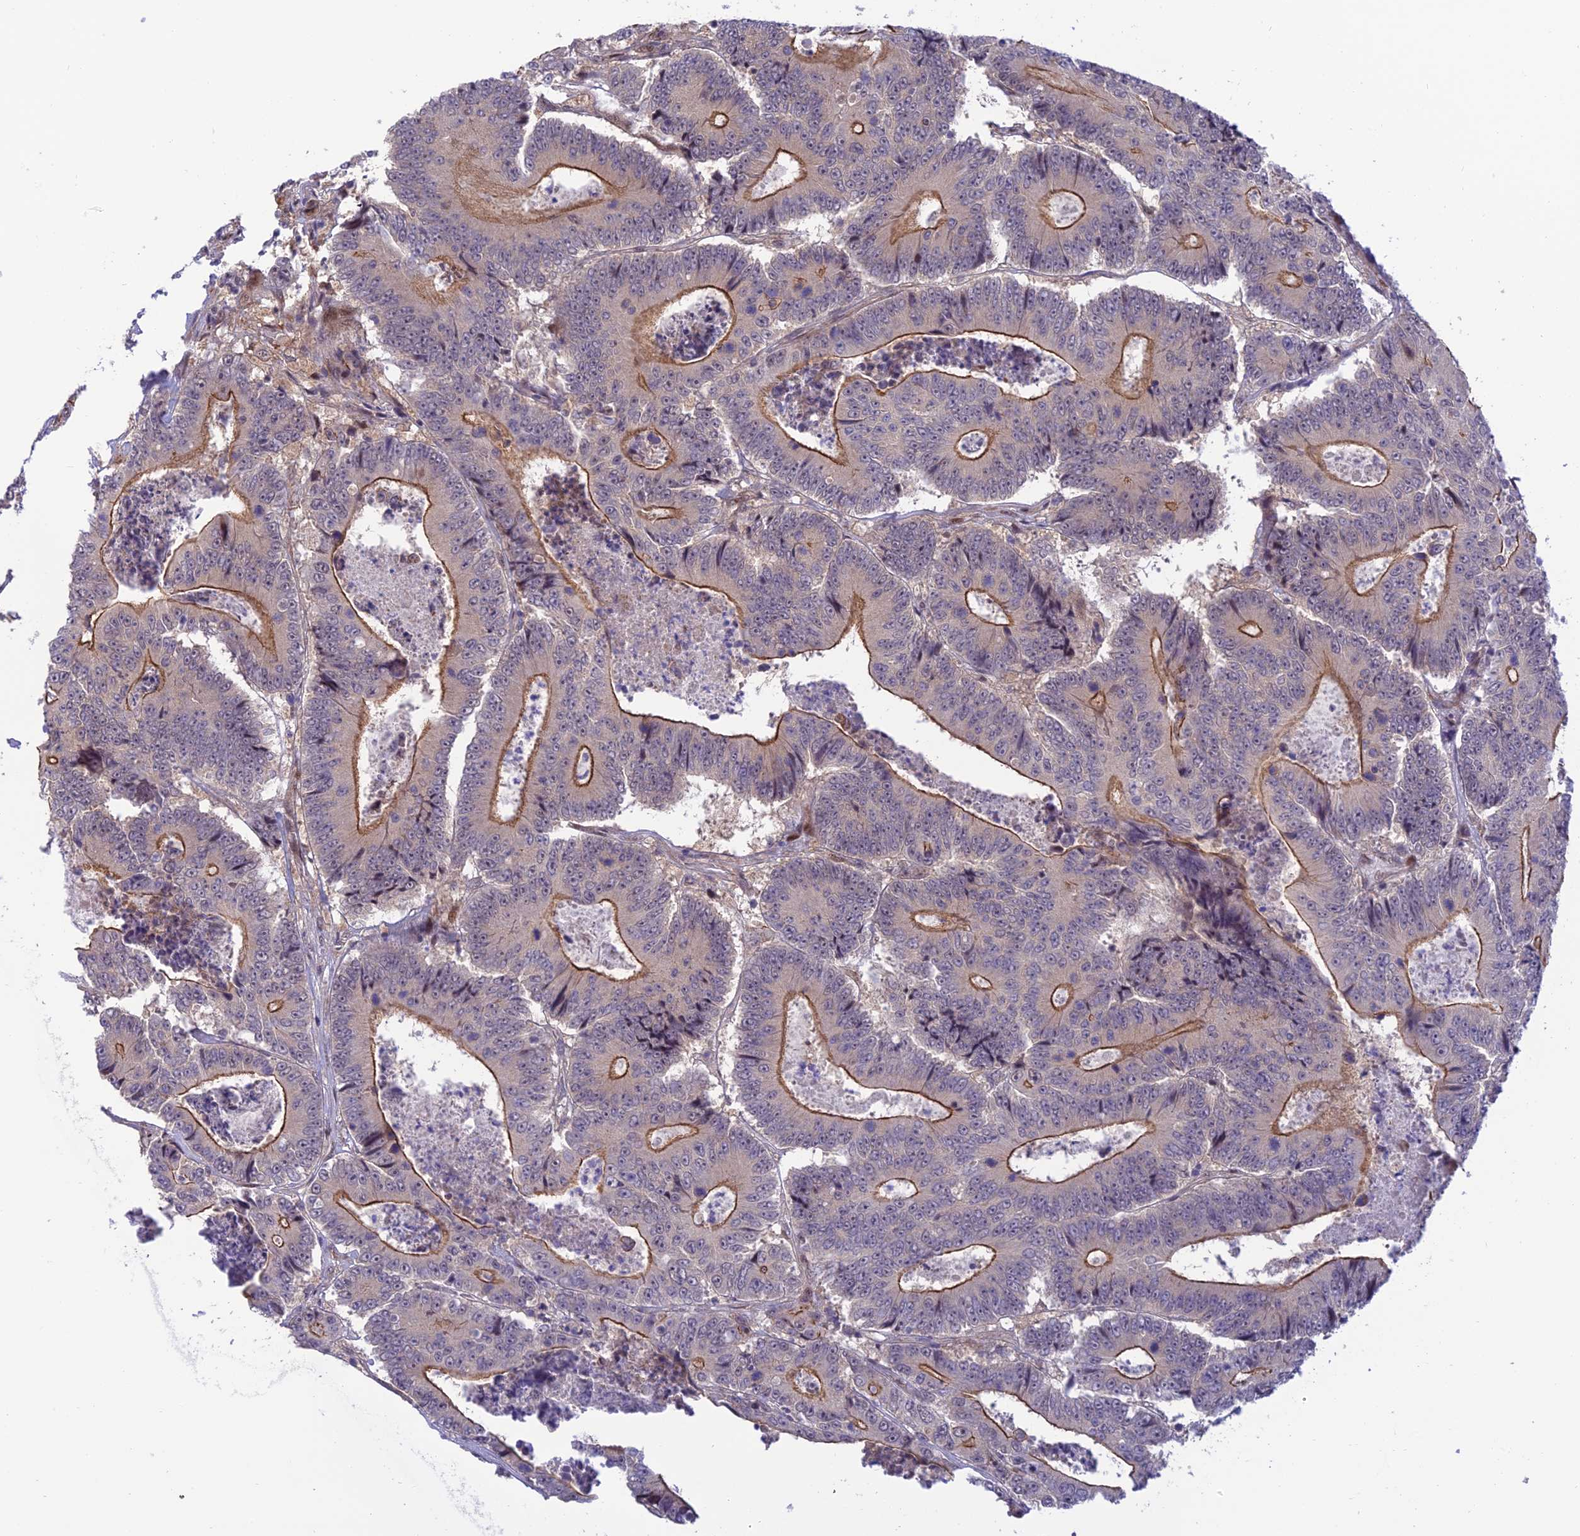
{"staining": {"intensity": "strong", "quantity": "25%-75%", "location": "cytoplasmic/membranous"}, "tissue": "colorectal cancer", "cell_type": "Tumor cells", "image_type": "cancer", "snomed": [{"axis": "morphology", "description": "Adenocarcinoma, NOS"}, {"axis": "topography", "description": "Colon"}], "caption": "This is a micrograph of IHC staining of colorectal adenocarcinoma, which shows strong expression in the cytoplasmic/membranous of tumor cells.", "gene": "ZNF584", "patient": {"sex": "male", "age": 83}}